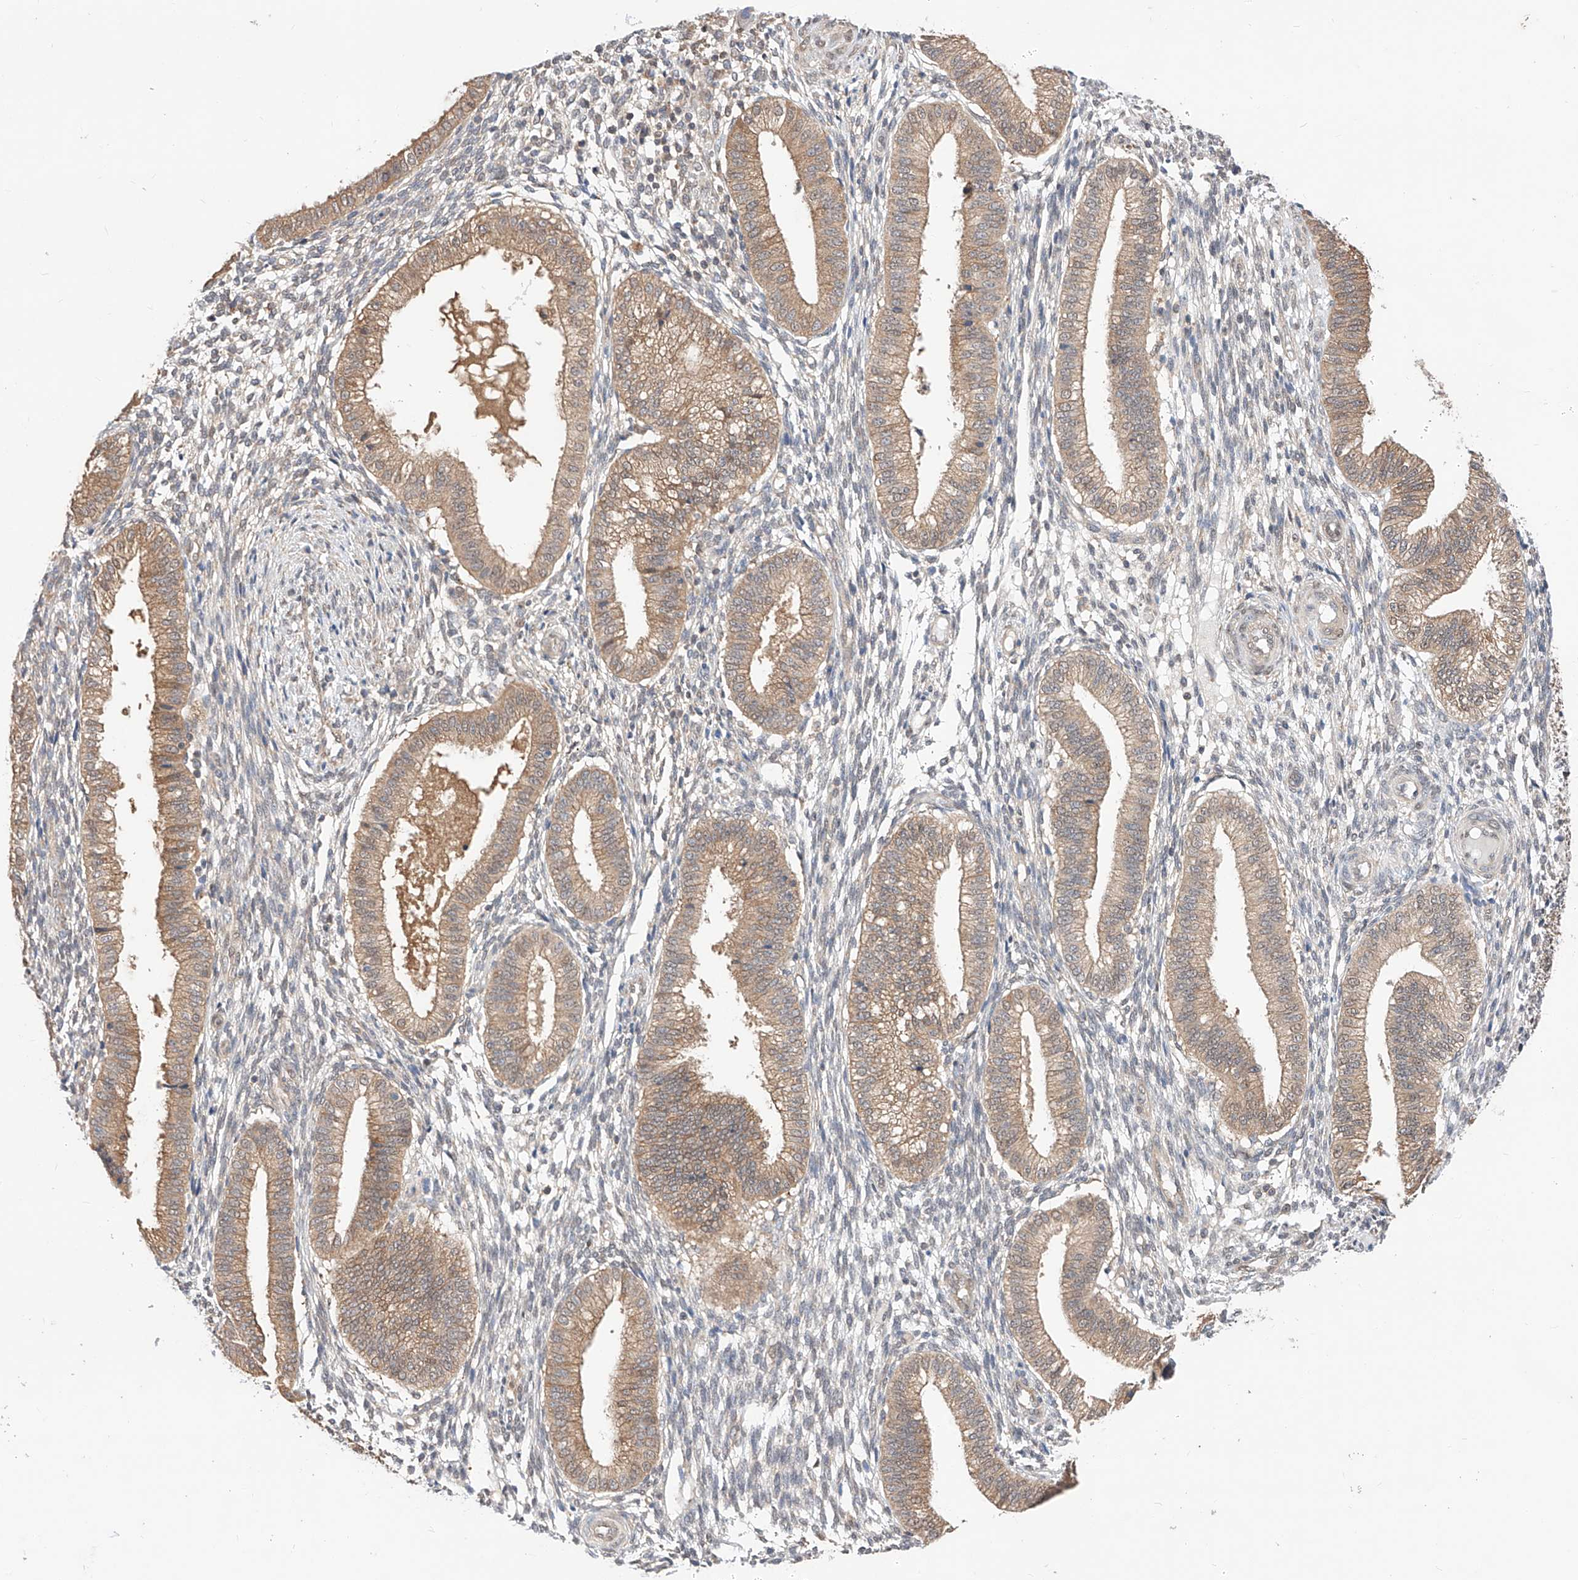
{"staining": {"intensity": "weak", "quantity": "<25%", "location": "cytoplasmic/membranous"}, "tissue": "endometrium", "cell_type": "Cells in endometrial stroma", "image_type": "normal", "snomed": [{"axis": "morphology", "description": "Normal tissue, NOS"}, {"axis": "topography", "description": "Endometrium"}], "caption": "DAB (3,3'-diaminobenzidine) immunohistochemical staining of normal human endometrium demonstrates no significant expression in cells in endometrial stroma. (DAB IHC visualized using brightfield microscopy, high magnification).", "gene": "ZSCAN4", "patient": {"sex": "female", "age": 39}}